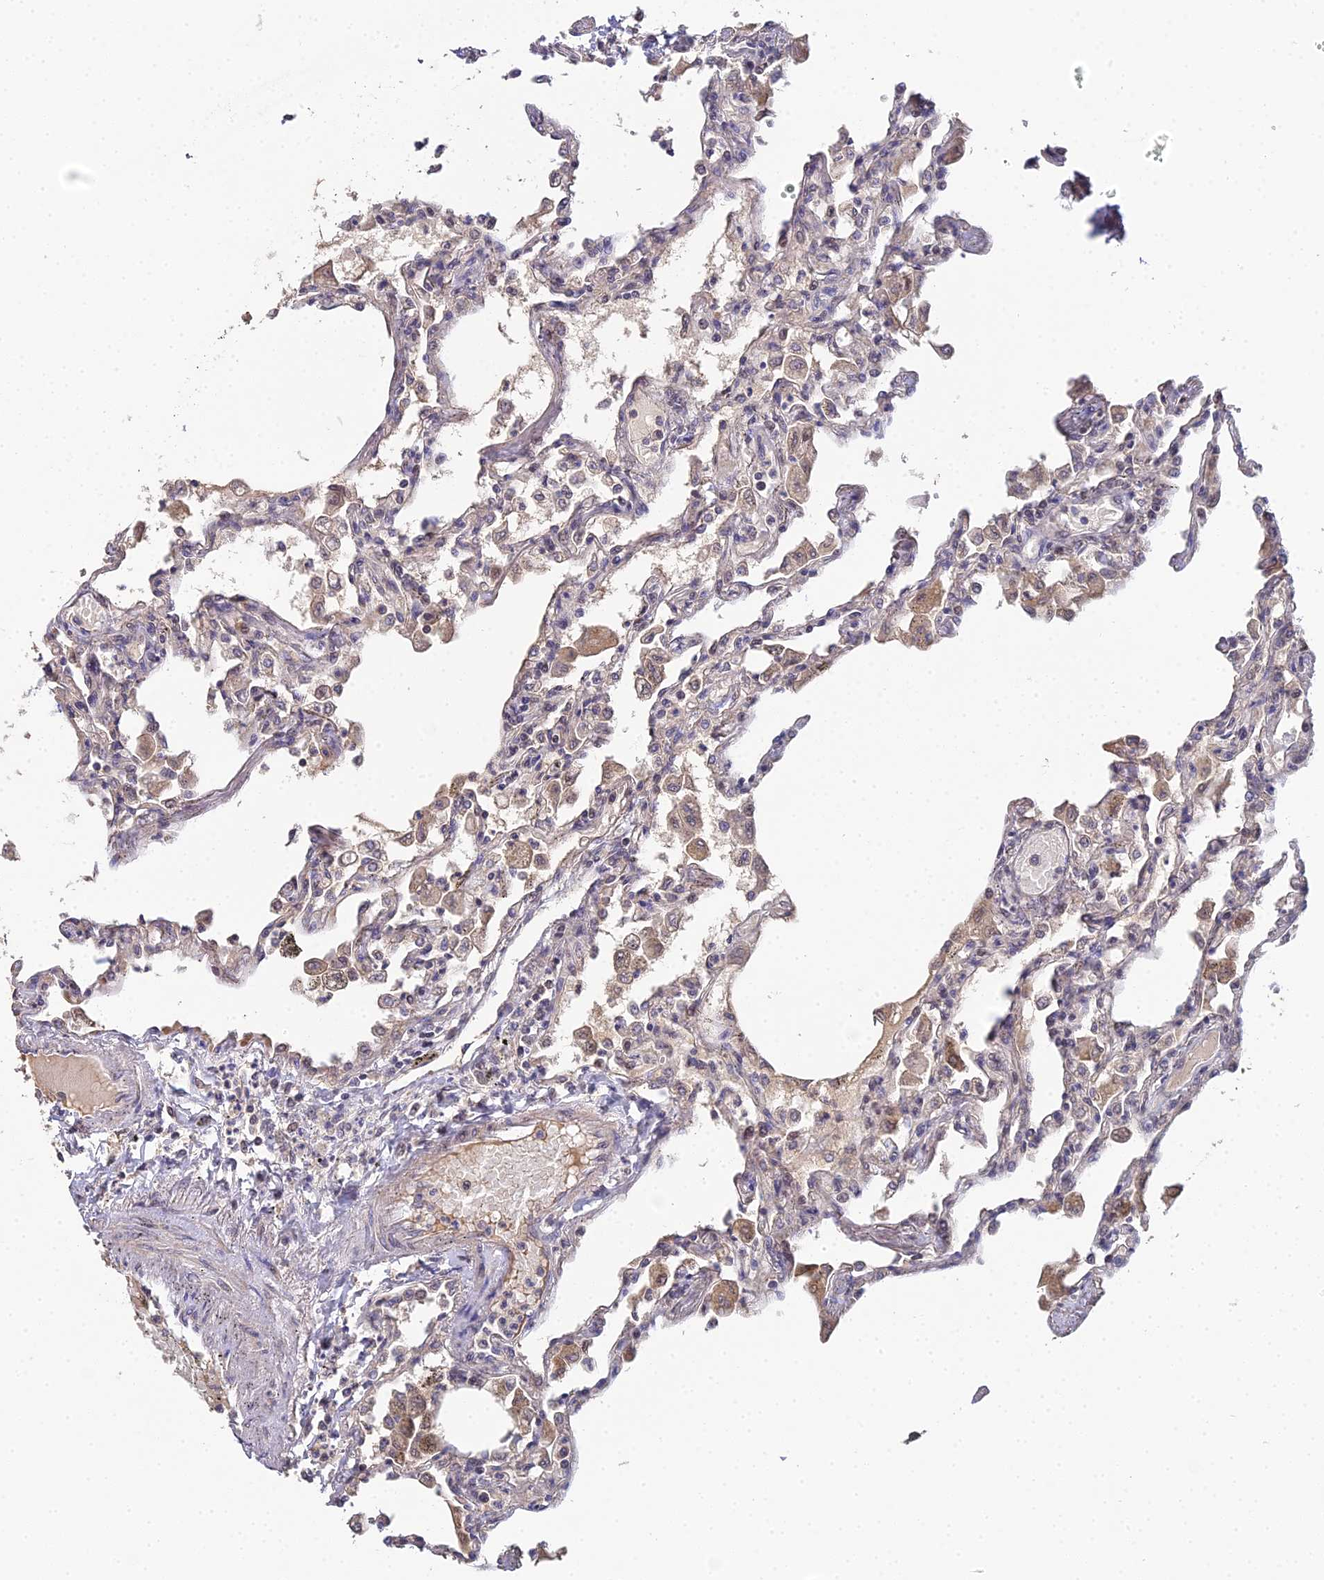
{"staining": {"intensity": "moderate", "quantity": "<25%", "location": "nuclear"}, "tissue": "lung", "cell_type": "Alveolar cells", "image_type": "normal", "snomed": [{"axis": "morphology", "description": "Normal tissue, NOS"}, {"axis": "topography", "description": "Bronchus"}, {"axis": "topography", "description": "Lung"}], "caption": "A high-resolution image shows IHC staining of normal lung, which exhibits moderate nuclear positivity in approximately <25% of alveolar cells.", "gene": "BIVM", "patient": {"sex": "female", "age": 49}}